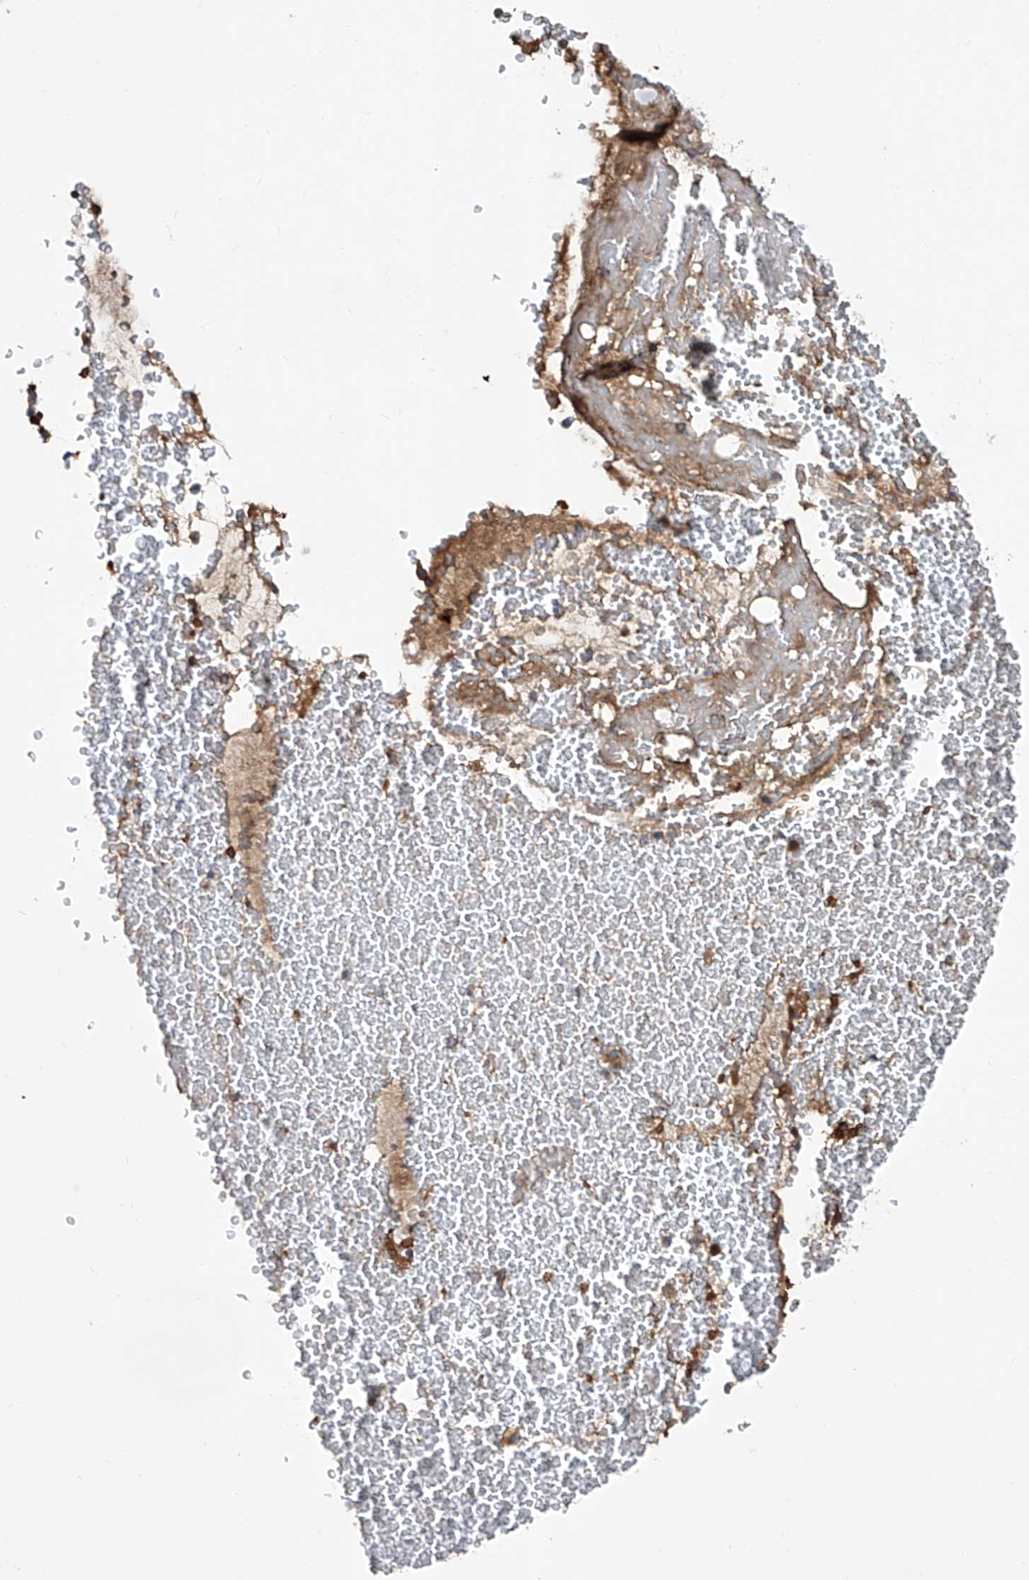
{"staining": {"intensity": "strong", "quantity": ">75%", "location": "cytoplasmic/membranous"}, "tissue": "bronchus", "cell_type": "Respiratory epithelial cells", "image_type": "normal", "snomed": [{"axis": "morphology", "description": "Normal tissue, NOS"}, {"axis": "morphology", "description": "Squamous cell carcinoma, NOS"}, {"axis": "topography", "description": "Lymph node"}, {"axis": "topography", "description": "Bronchus"}, {"axis": "topography", "description": "Lung"}], "caption": "Immunohistochemical staining of benign bronchus demonstrates strong cytoplasmic/membranous protein staining in approximately >75% of respiratory epithelial cells. The staining is performed using DAB (3,3'-diaminobenzidine) brown chromogen to label protein expression. The nuclei are counter-stained blue using hematoxylin.", "gene": "ASCC3", "patient": {"sex": "male", "age": 66}}